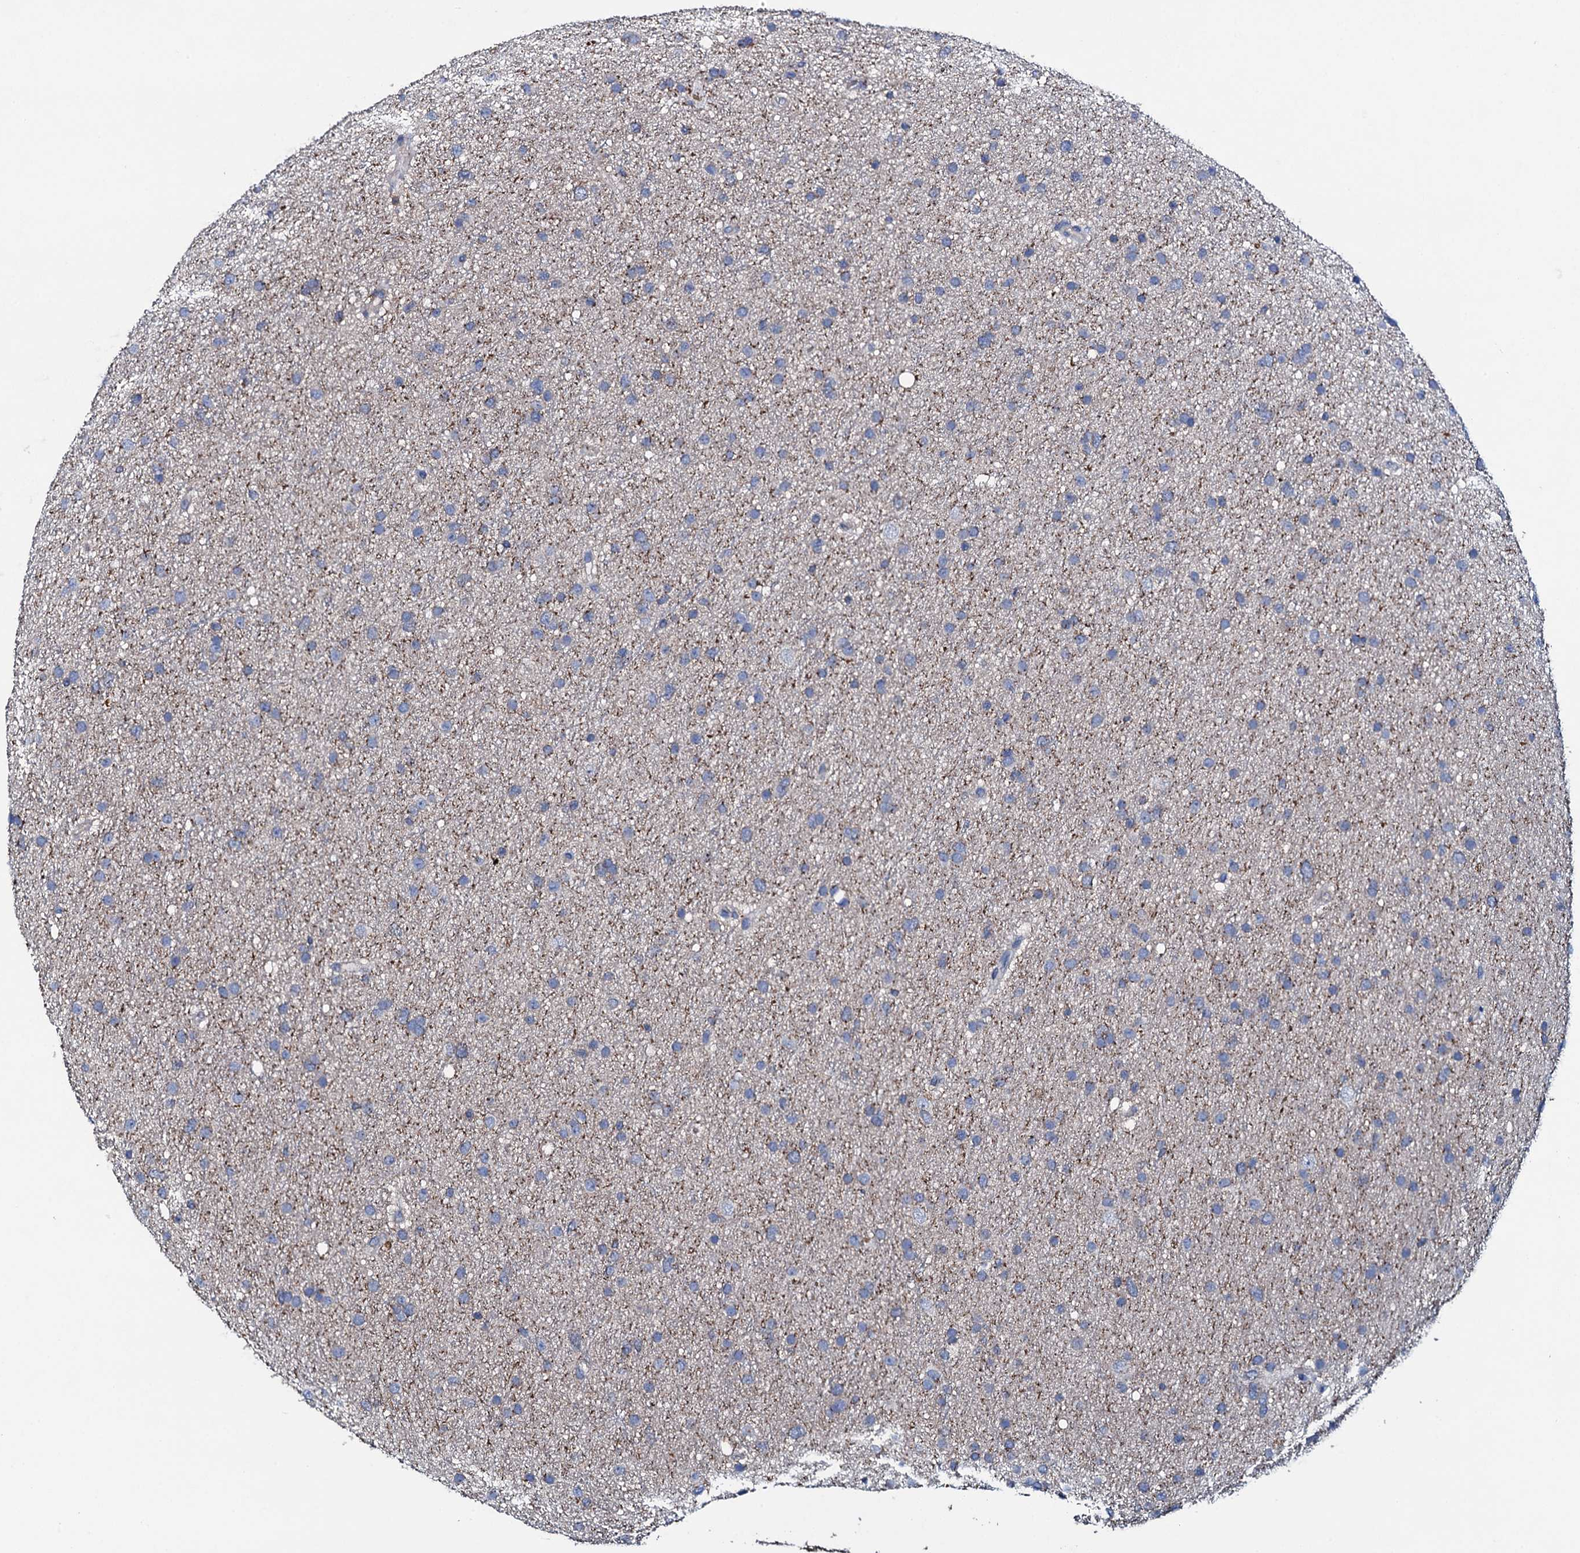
{"staining": {"intensity": "negative", "quantity": "none", "location": "none"}, "tissue": "glioma", "cell_type": "Tumor cells", "image_type": "cancer", "snomed": [{"axis": "morphology", "description": "Glioma, malignant, Low grade"}, {"axis": "topography", "description": "Cerebral cortex"}], "caption": "Immunohistochemistry (IHC) of malignant low-grade glioma exhibits no staining in tumor cells.", "gene": "MS4A4E", "patient": {"sex": "female", "age": 39}}